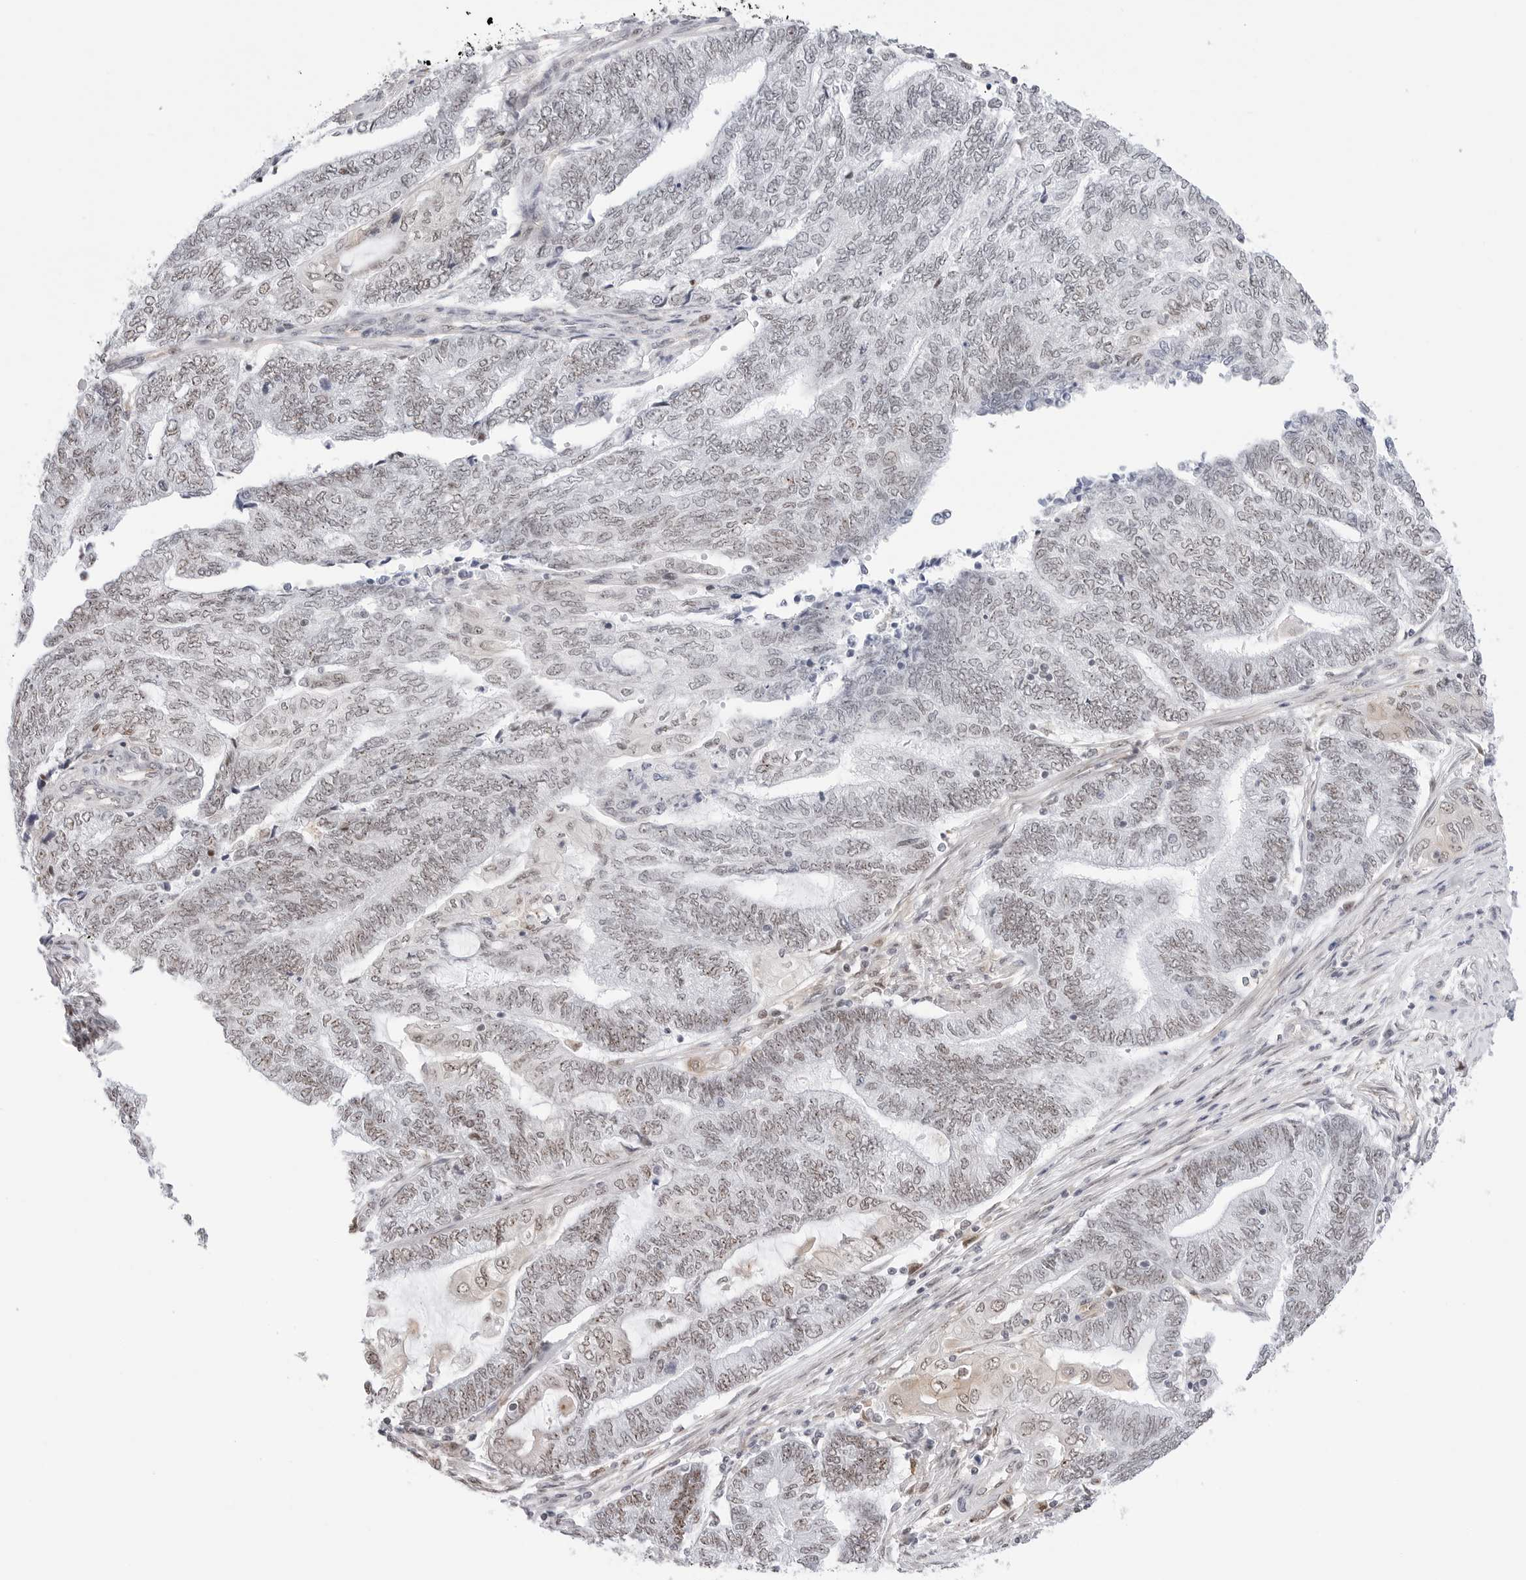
{"staining": {"intensity": "moderate", "quantity": "25%-75%", "location": "nuclear"}, "tissue": "endometrial cancer", "cell_type": "Tumor cells", "image_type": "cancer", "snomed": [{"axis": "morphology", "description": "Adenocarcinoma, NOS"}, {"axis": "topography", "description": "Uterus"}, {"axis": "topography", "description": "Endometrium"}], "caption": "IHC histopathology image of neoplastic tissue: endometrial cancer stained using IHC shows medium levels of moderate protein expression localized specifically in the nuclear of tumor cells, appearing as a nuclear brown color.", "gene": "C1orf162", "patient": {"sex": "female", "age": 70}}